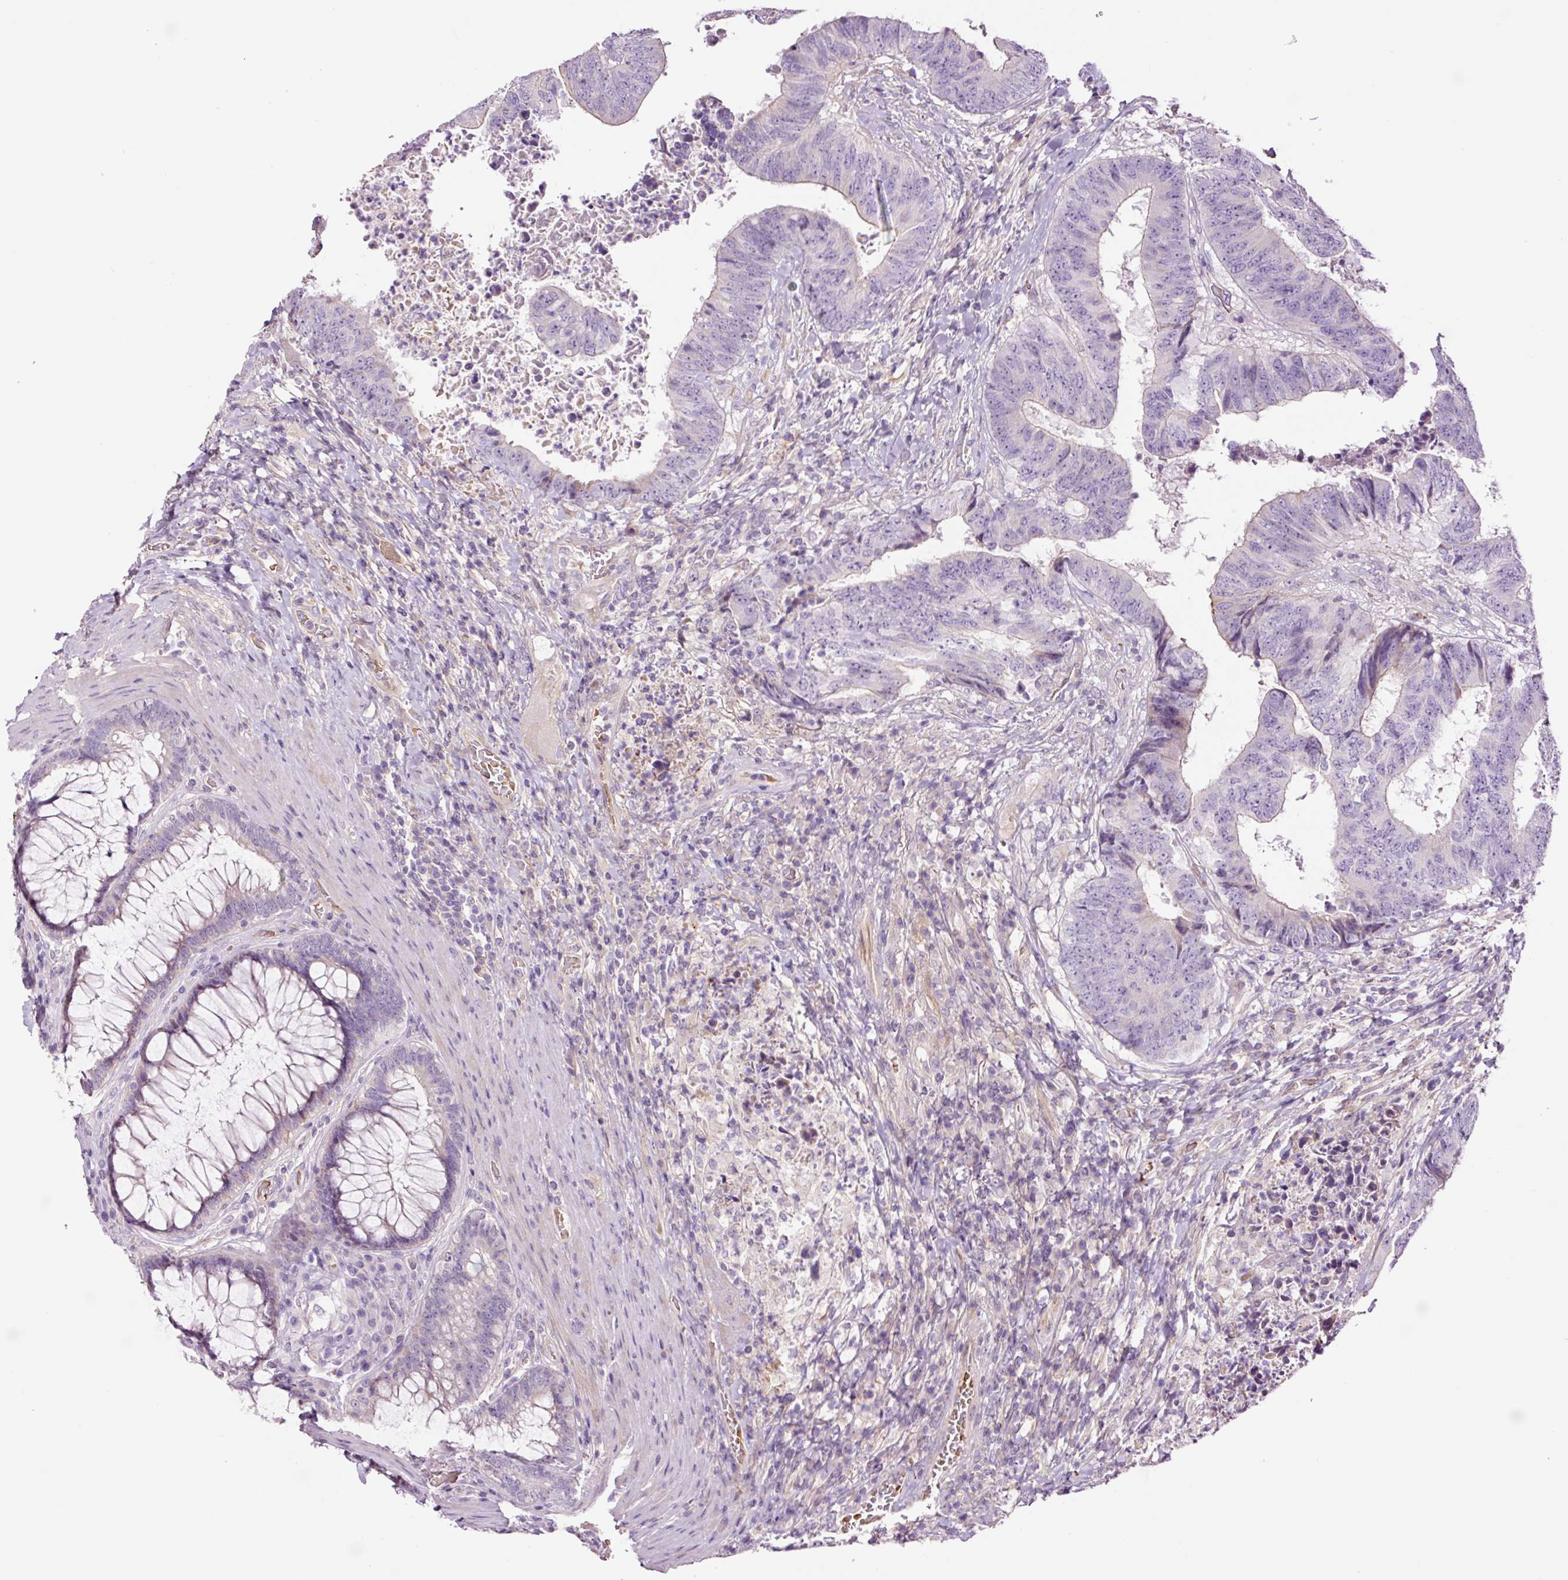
{"staining": {"intensity": "negative", "quantity": "none", "location": "none"}, "tissue": "colorectal cancer", "cell_type": "Tumor cells", "image_type": "cancer", "snomed": [{"axis": "morphology", "description": "Adenocarcinoma, NOS"}, {"axis": "topography", "description": "Rectum"}], "caption": "DAB immunohistochemical staining of human colorectal cancer shows no significant positivity in tumor cells.", "gene": "TMEM235", "patient": {"sex": "male", "age": 72}}